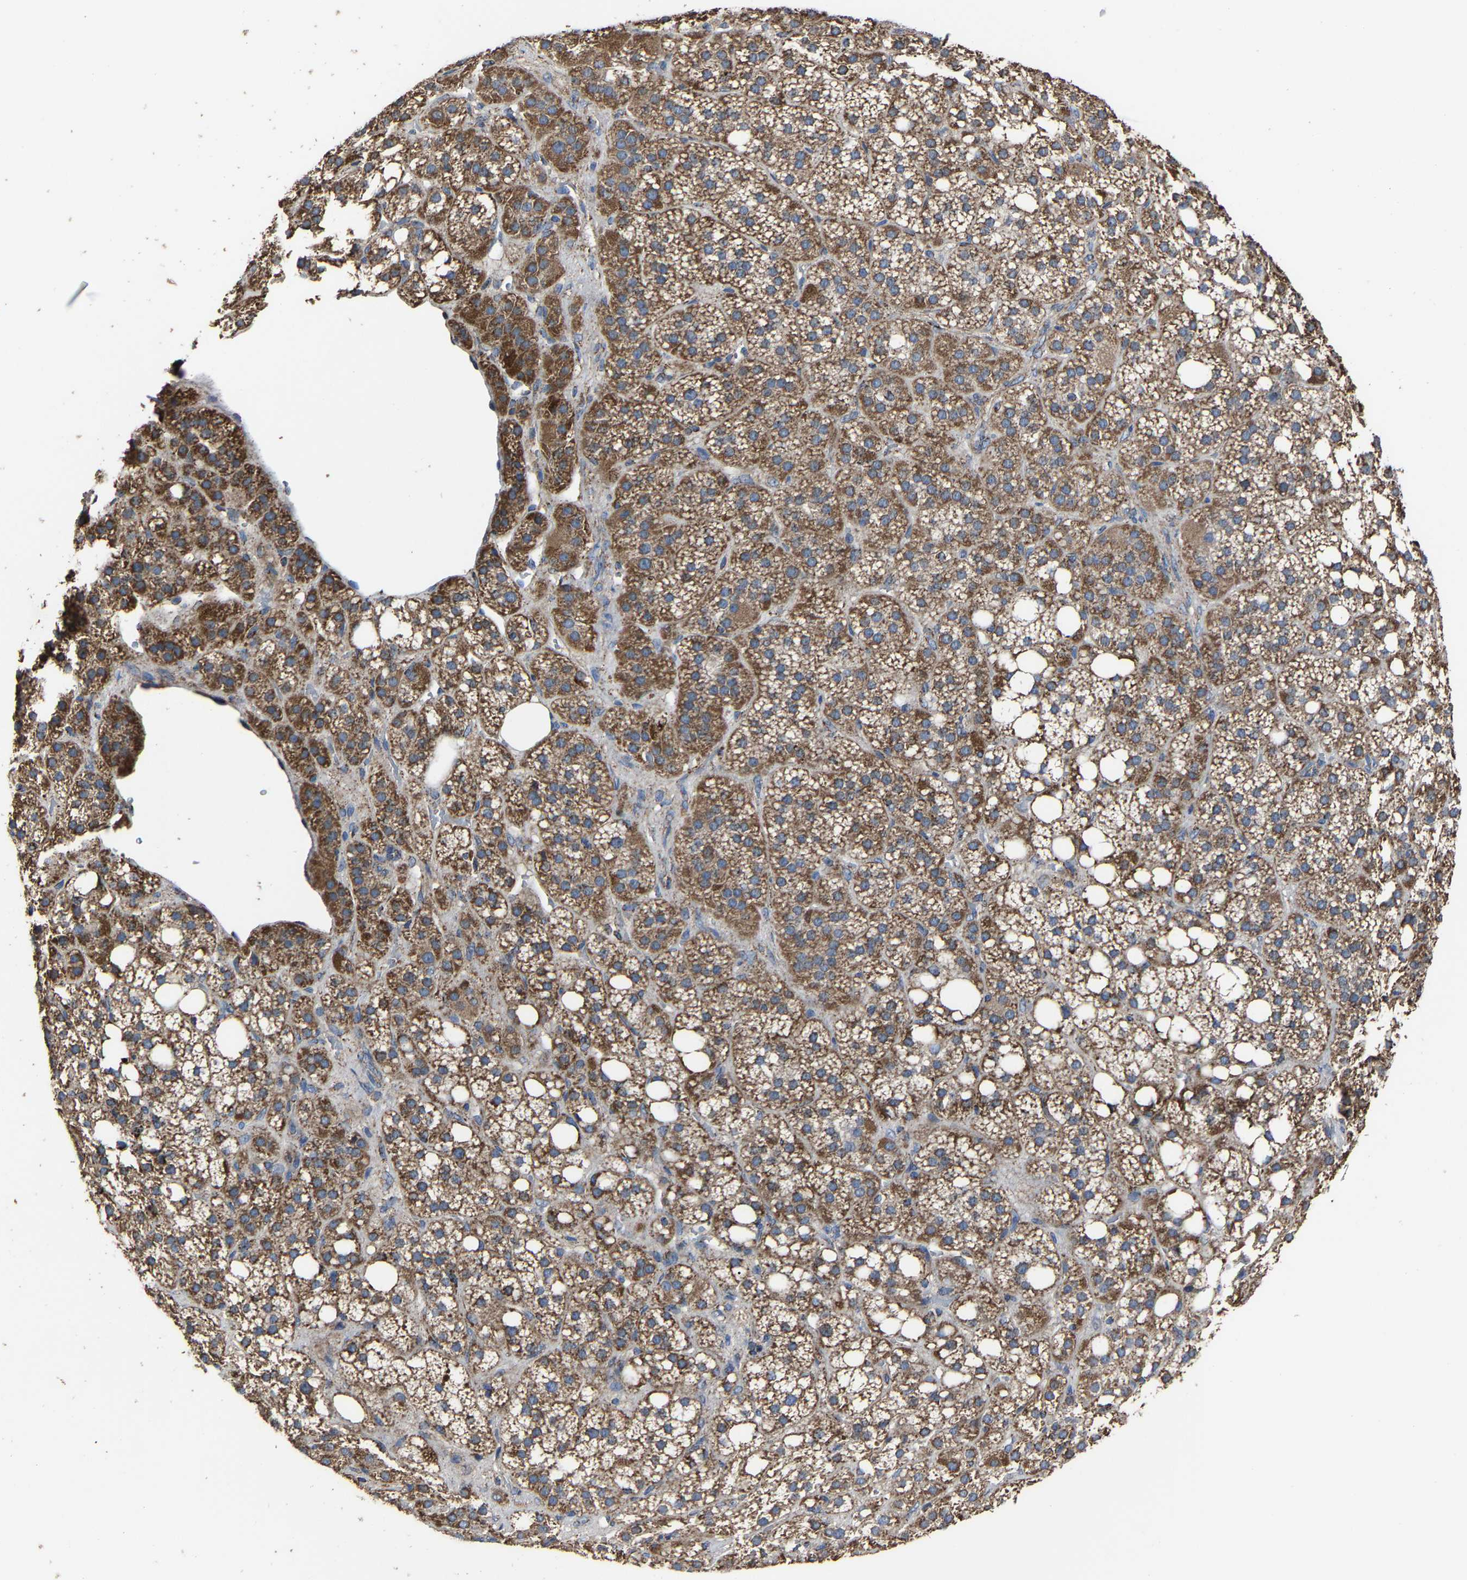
{"staining": {"intensity": "moderate", "quantity": ">75%", "location": "cytoplasmic/membranous"}, "tissue": "adrenal gland", "cell_type": "Glandular cells", "image_type": "normal", "snomed": [{"axis": "morphology", "description": "Normal tissue, NOS"}, {"axis": "topography", "description": "Adrenal gland"}], "caption": "Immunohistochemical staining of benign adrenal gland reveals >75% levels of moderate cytoplasmic/membranous protein staining in about >75% of glandular cells.", "gene": "NDUFV3", "patient": {"sex": "female", "age": 59}}